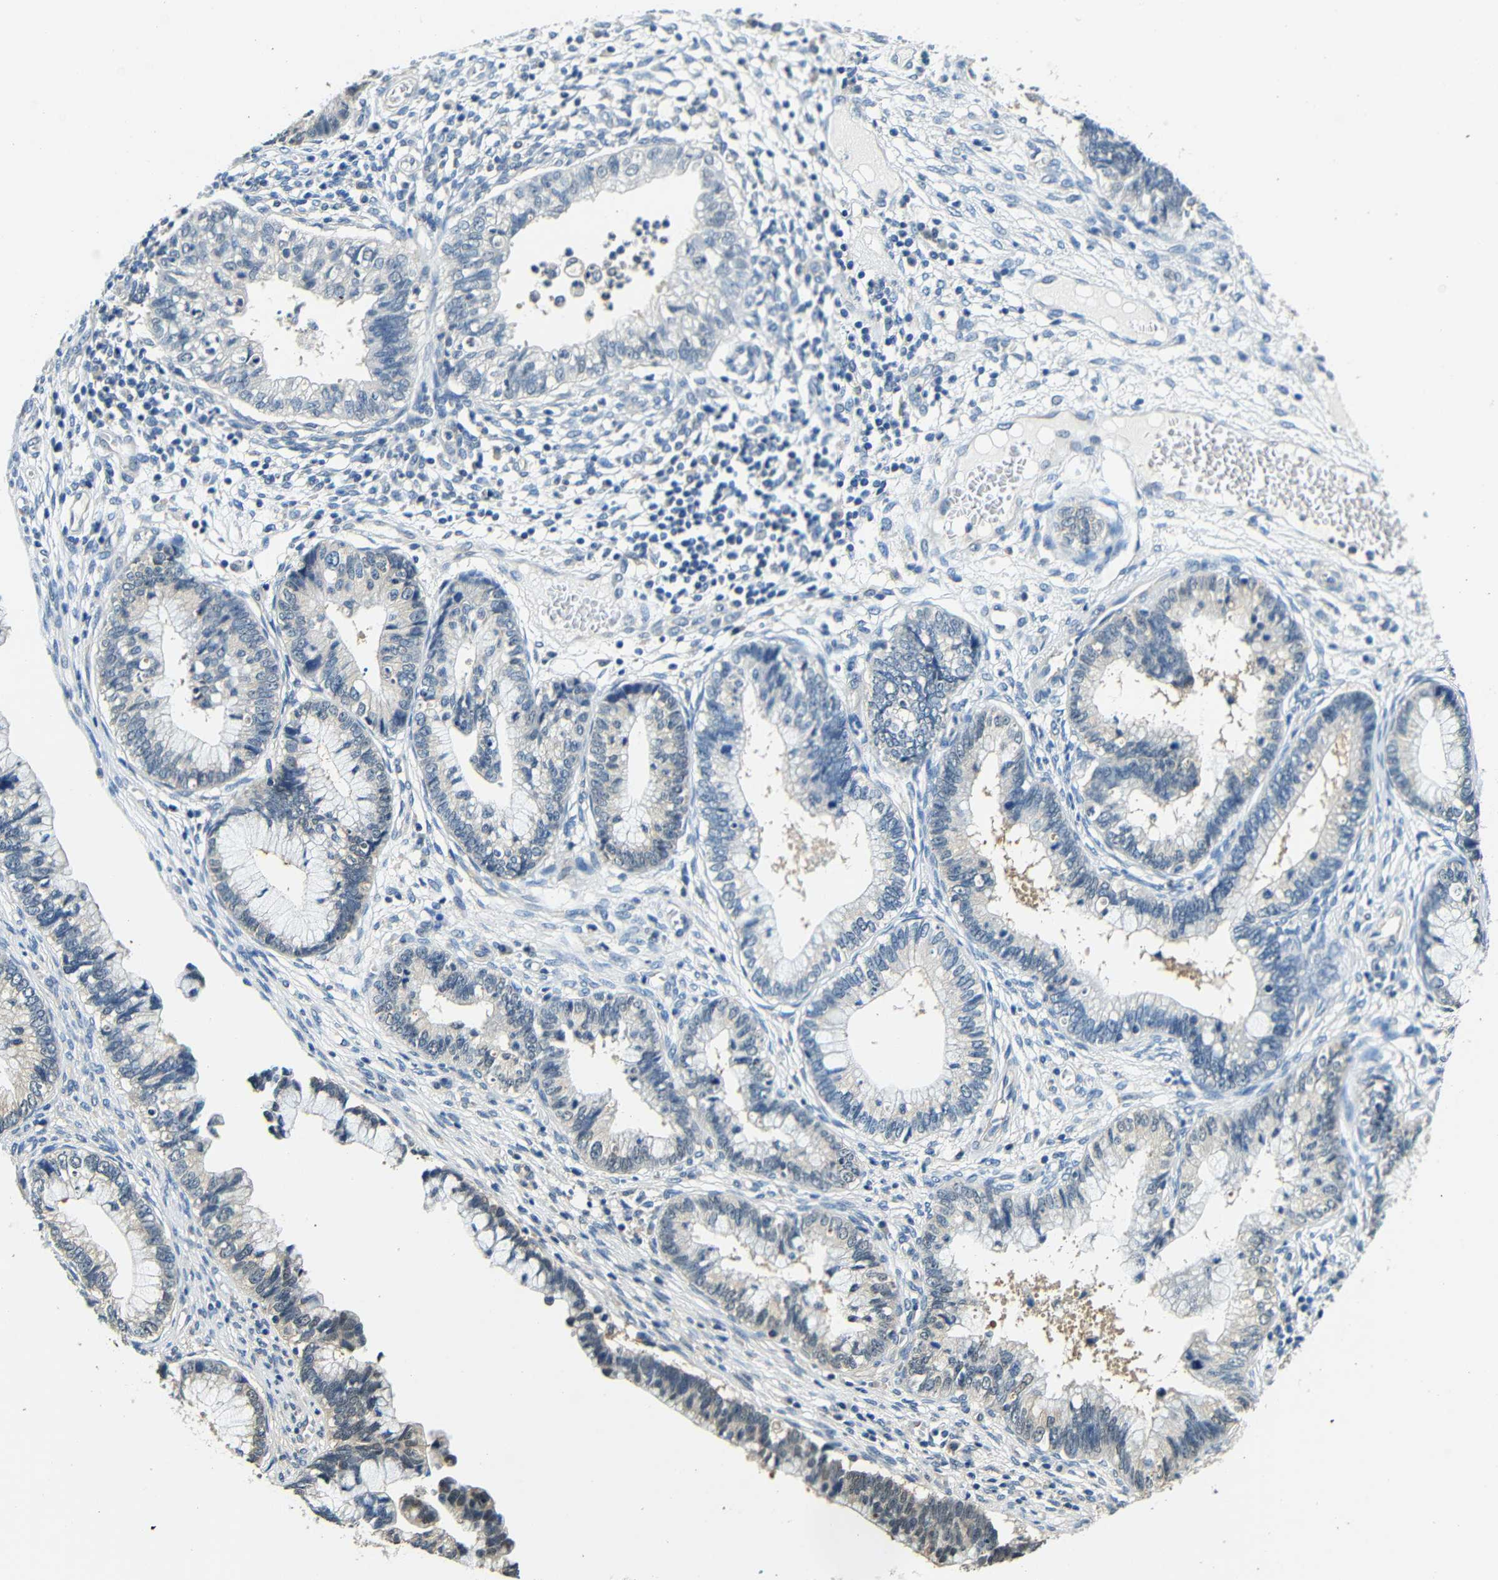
{"staining": {"intensity": "negative", "quantity": "none", "location": "none"}, "tissue": "cervical cancer", "cell_type": "Tumor cells", "image_type": "cancer", "snomed": [{"axis": "morphology", "description": "Adenocarcinoma, NOS"}, {"axis": "topography", "description": "Cervix"}], "caption": "A photomicrograph of human cervical cancer (adenocarcinoma) is negative for staining in tumor cells.", "gene": "ADAP1", "patient": {"sex": "female", "age": 44}}